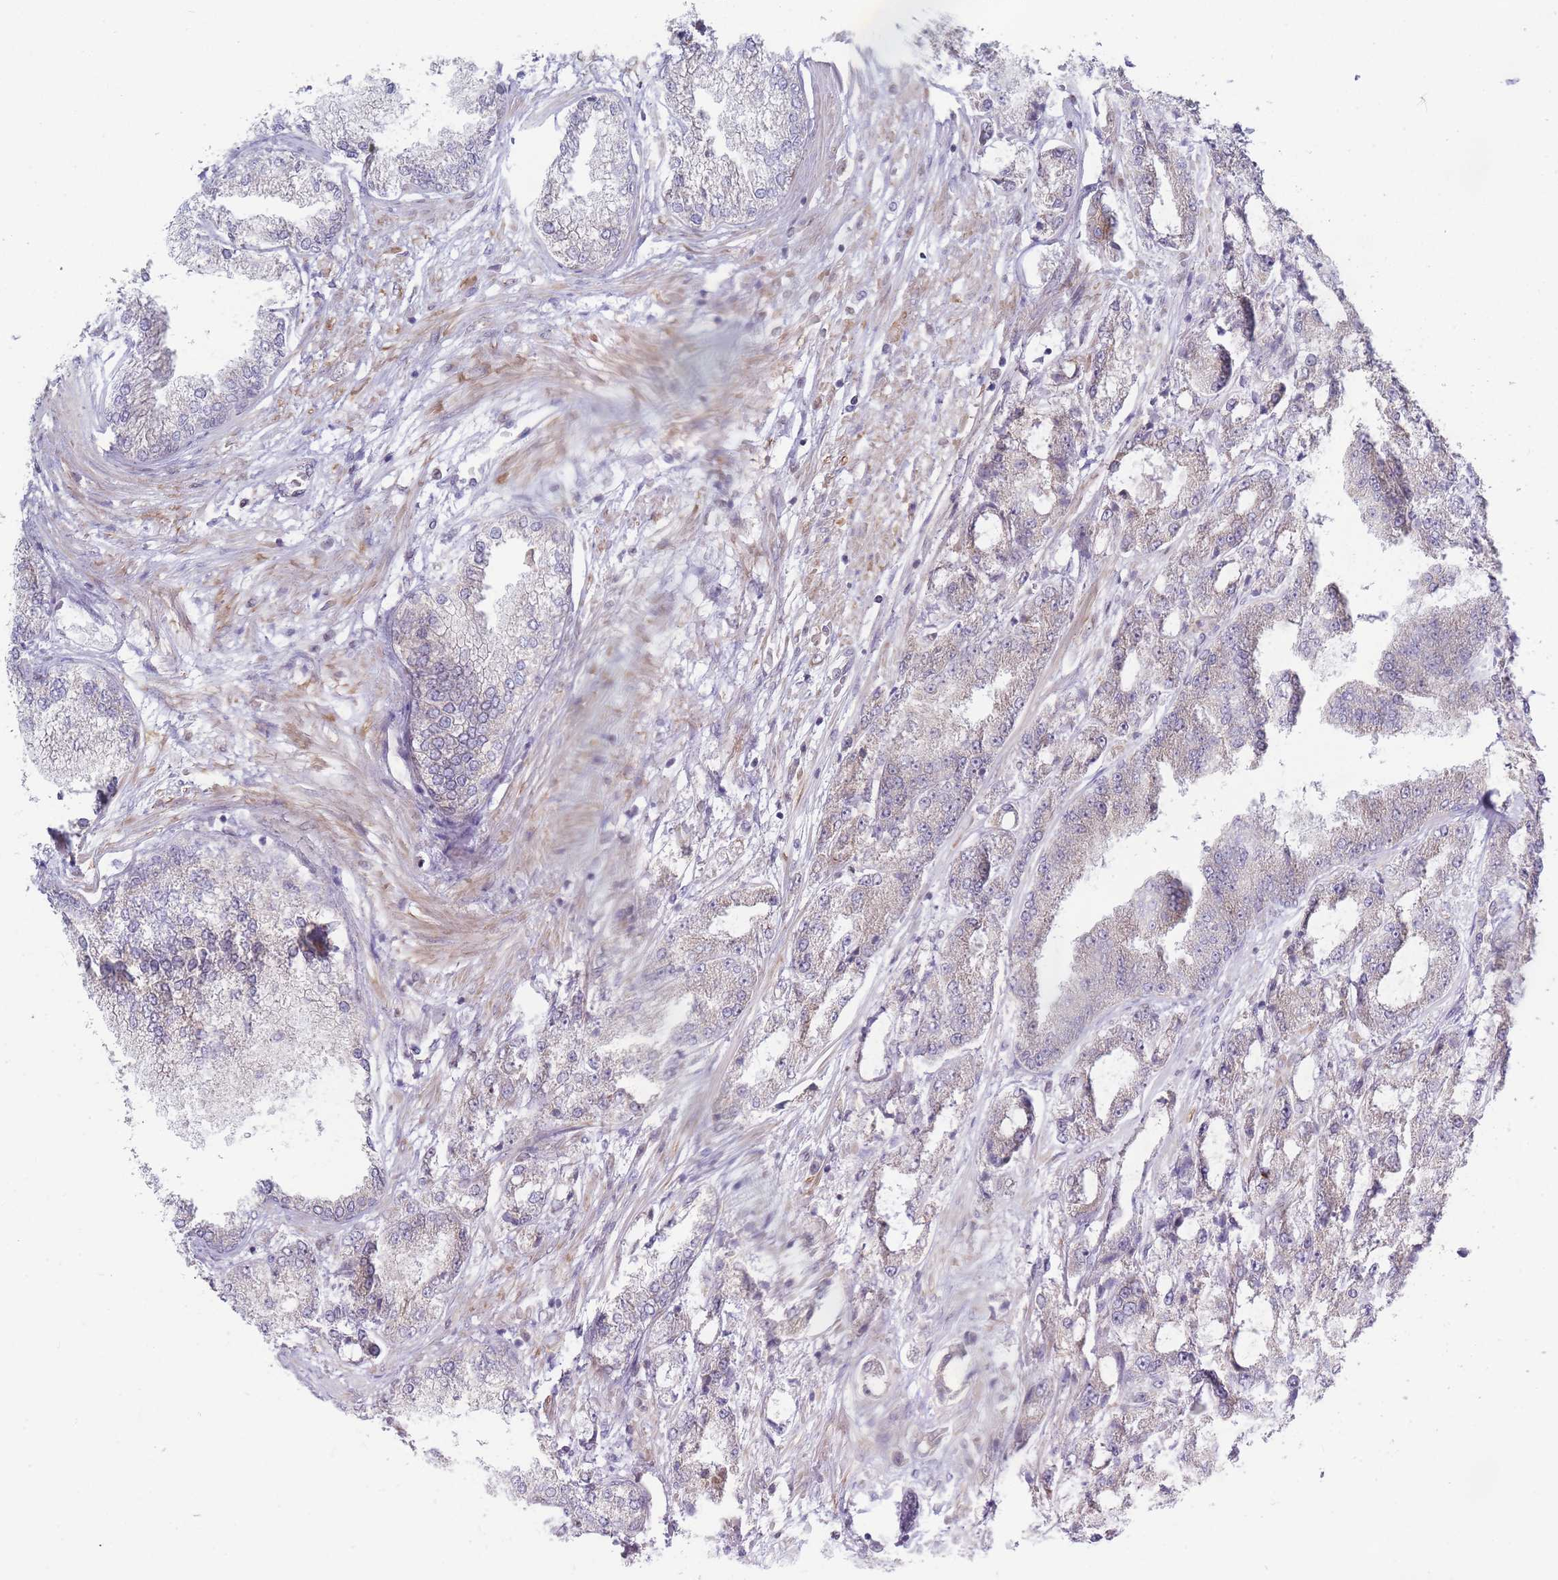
{"staining": {"intensity": "moderate", "quantity": "25%-75%", "location": "cytoplasmic/membranous"}, "tissue": "prostate cancer", "cell_type": "Tumor cells", "image_type": "cancer", "snomed": [{"axis": "morphology", "description": "Adenocarcinoma, High grade"}, {"axis": "topography", "description": "Prostate"}], "caption": "Immunohistochemistry histopathology image of neoplastic tissue: prostate cancer (high-grade adenocarcinoma) stained using IHC shows medium levels of moderate protein expression localized specifically in the cytoplasmic/membranous of tumor cells, appearing as a cytoplasmic/membranous brown color.", "gene": "VRK2", "patient": {"sex": "male", "age": 71}}